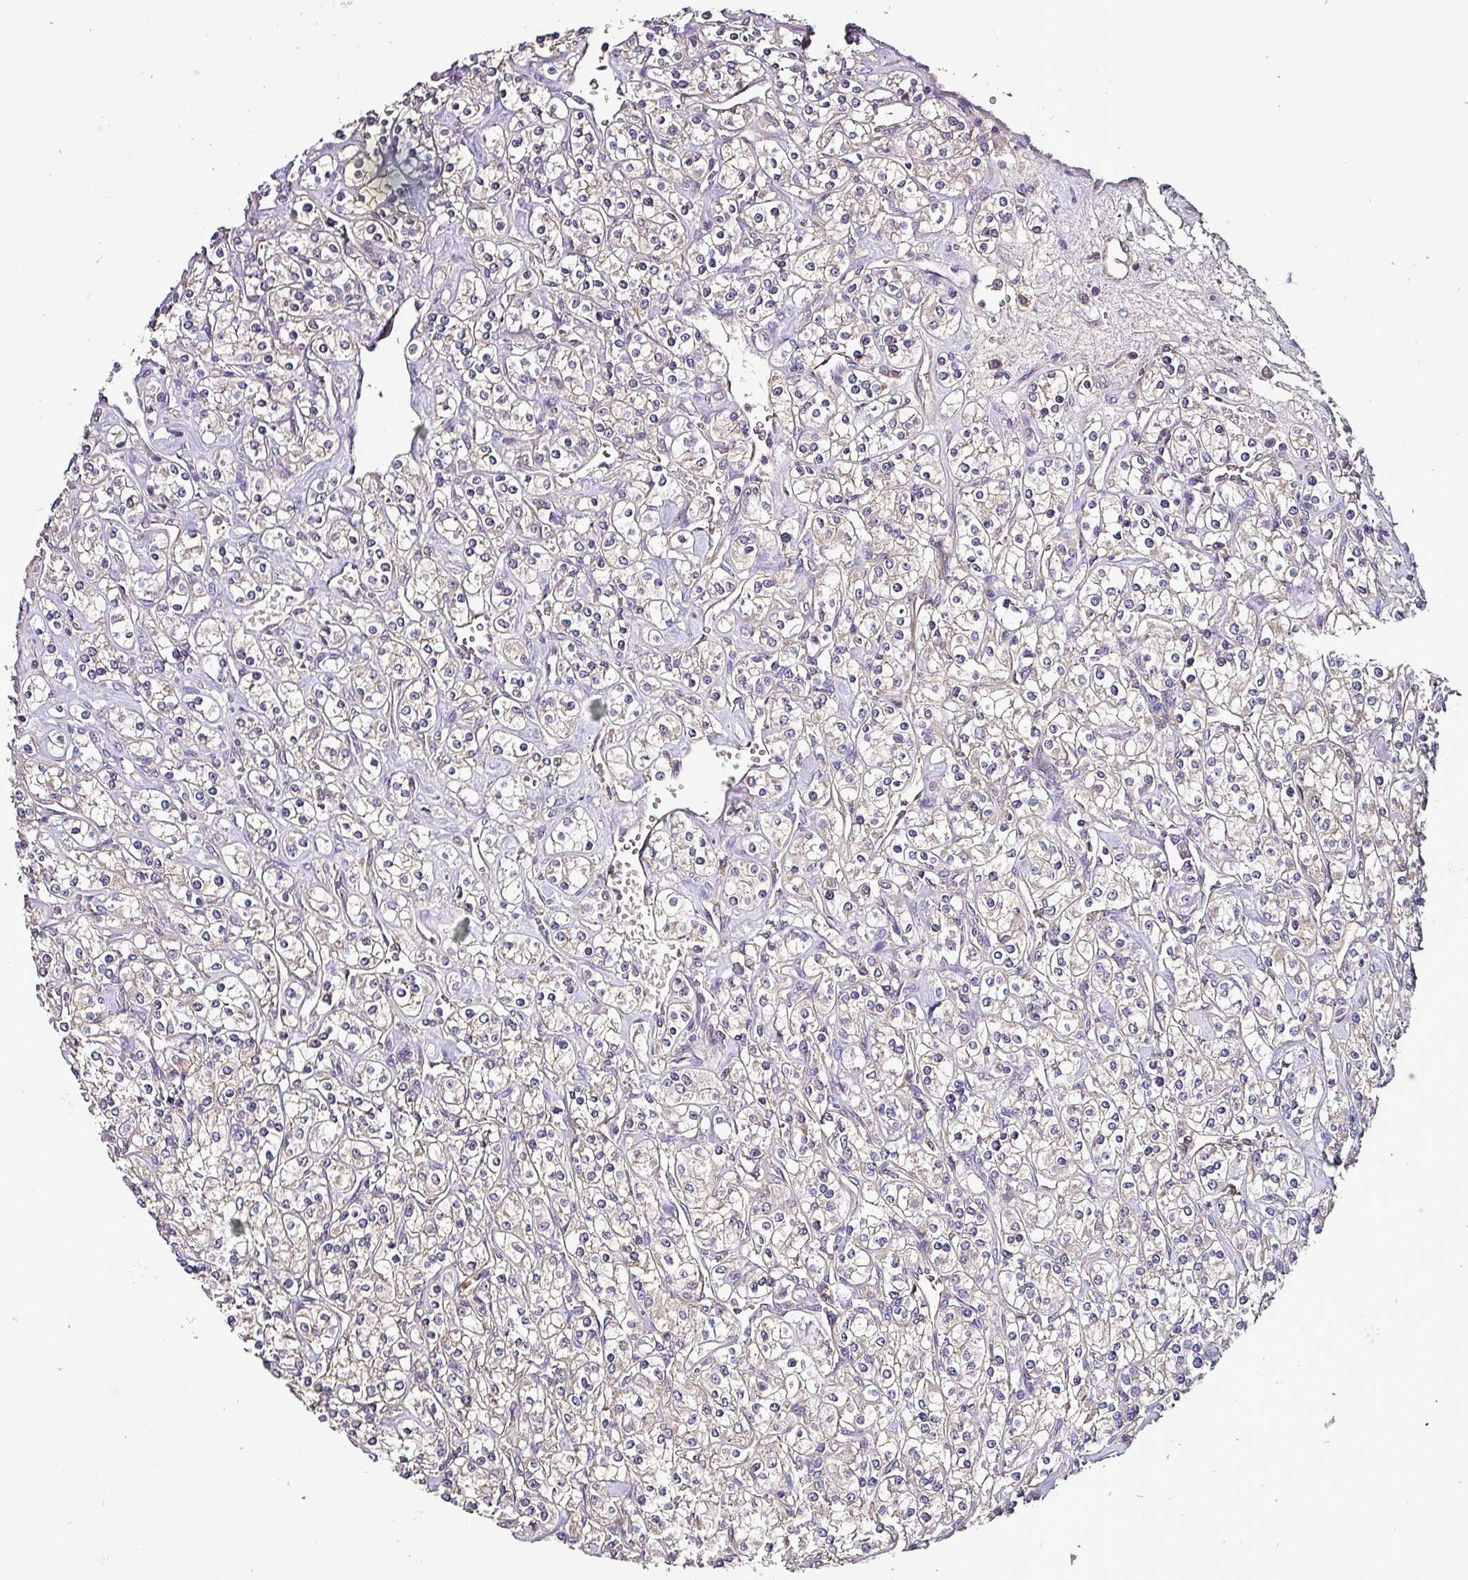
{"staining": {"intensity": "negative", "quantity": "none", "location": "none"}, "tissue": "renal cancer", "cell_type": "Tumor cells", "image_type": "cancer", "snomed": [{"axis": "morphology", "description": "Adenocarcinoma, NOS"}, {"axis": "topography", "description": "Kidney"}], "caption": "DAB (3,3'-diaminobenzidine) immunohistochemical staining of renal cancer displays no significant positivity in tumor cells. The staining was performed using DAB to visualize the protein expression in brown, while the nuclei were stained in blue with hematoxylin (Magnification: 20x).", "gene": "PAFAH1B2", "patient": {"sex": "male", "age": 77}}